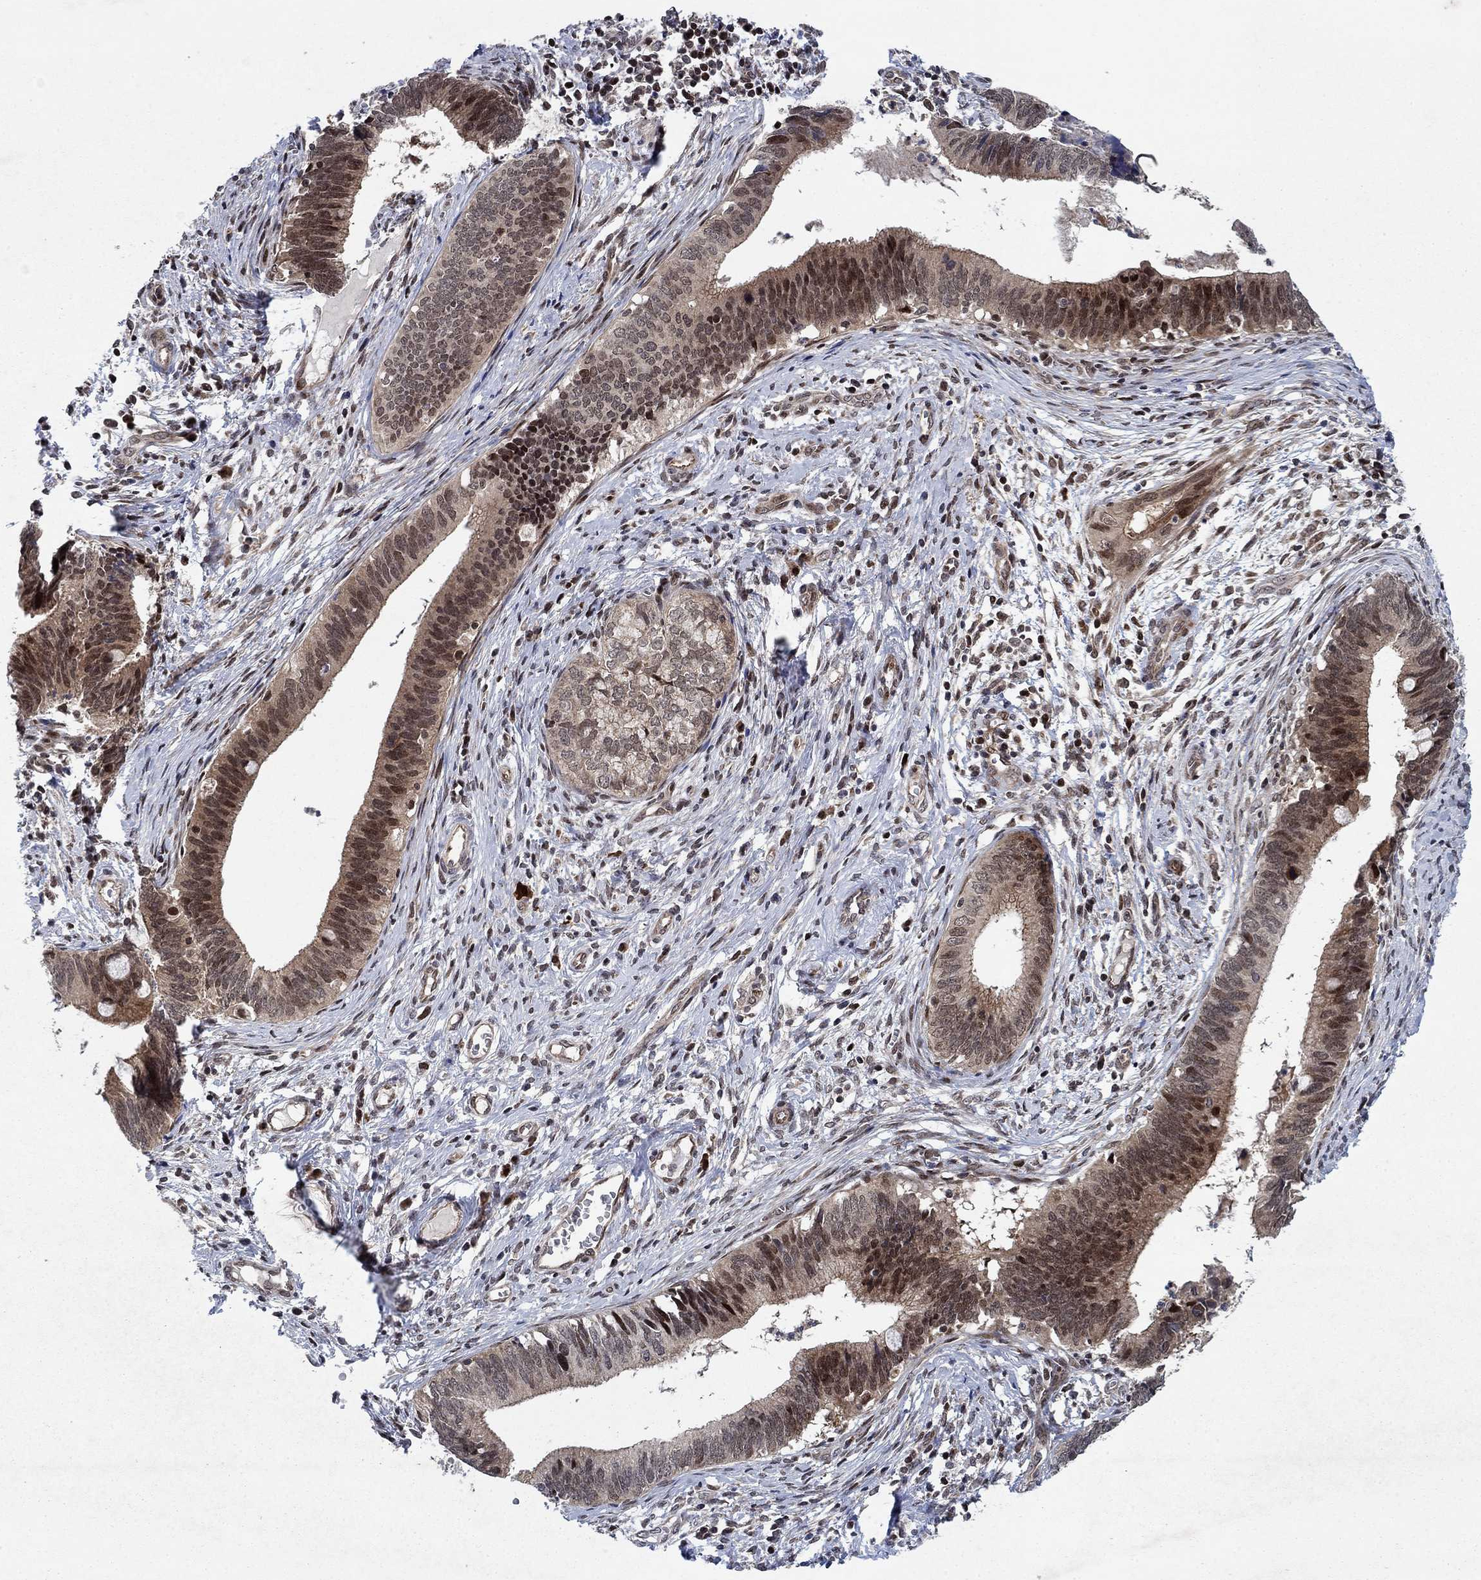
{"staining": {"intensity": "strong", "quantity": "<25%", "location": "nuclear"}, "tissue": "cervical cancer", "cell_type": "Tumor cells", "image_type": "cancer", "snomed": [{"axis": "morphology", "description": "Adenocarcinoma, NOS"}, {"axis": "topography", "description": "Cervix"}], "caption": "A medium amount of strong nuclear expression is present in about <25% of tumor cells in cervical cancer (adenocarcinoma) tissue.", "gene": "PRICKLE4", "patient": {"sex": "female", "age": 42}}